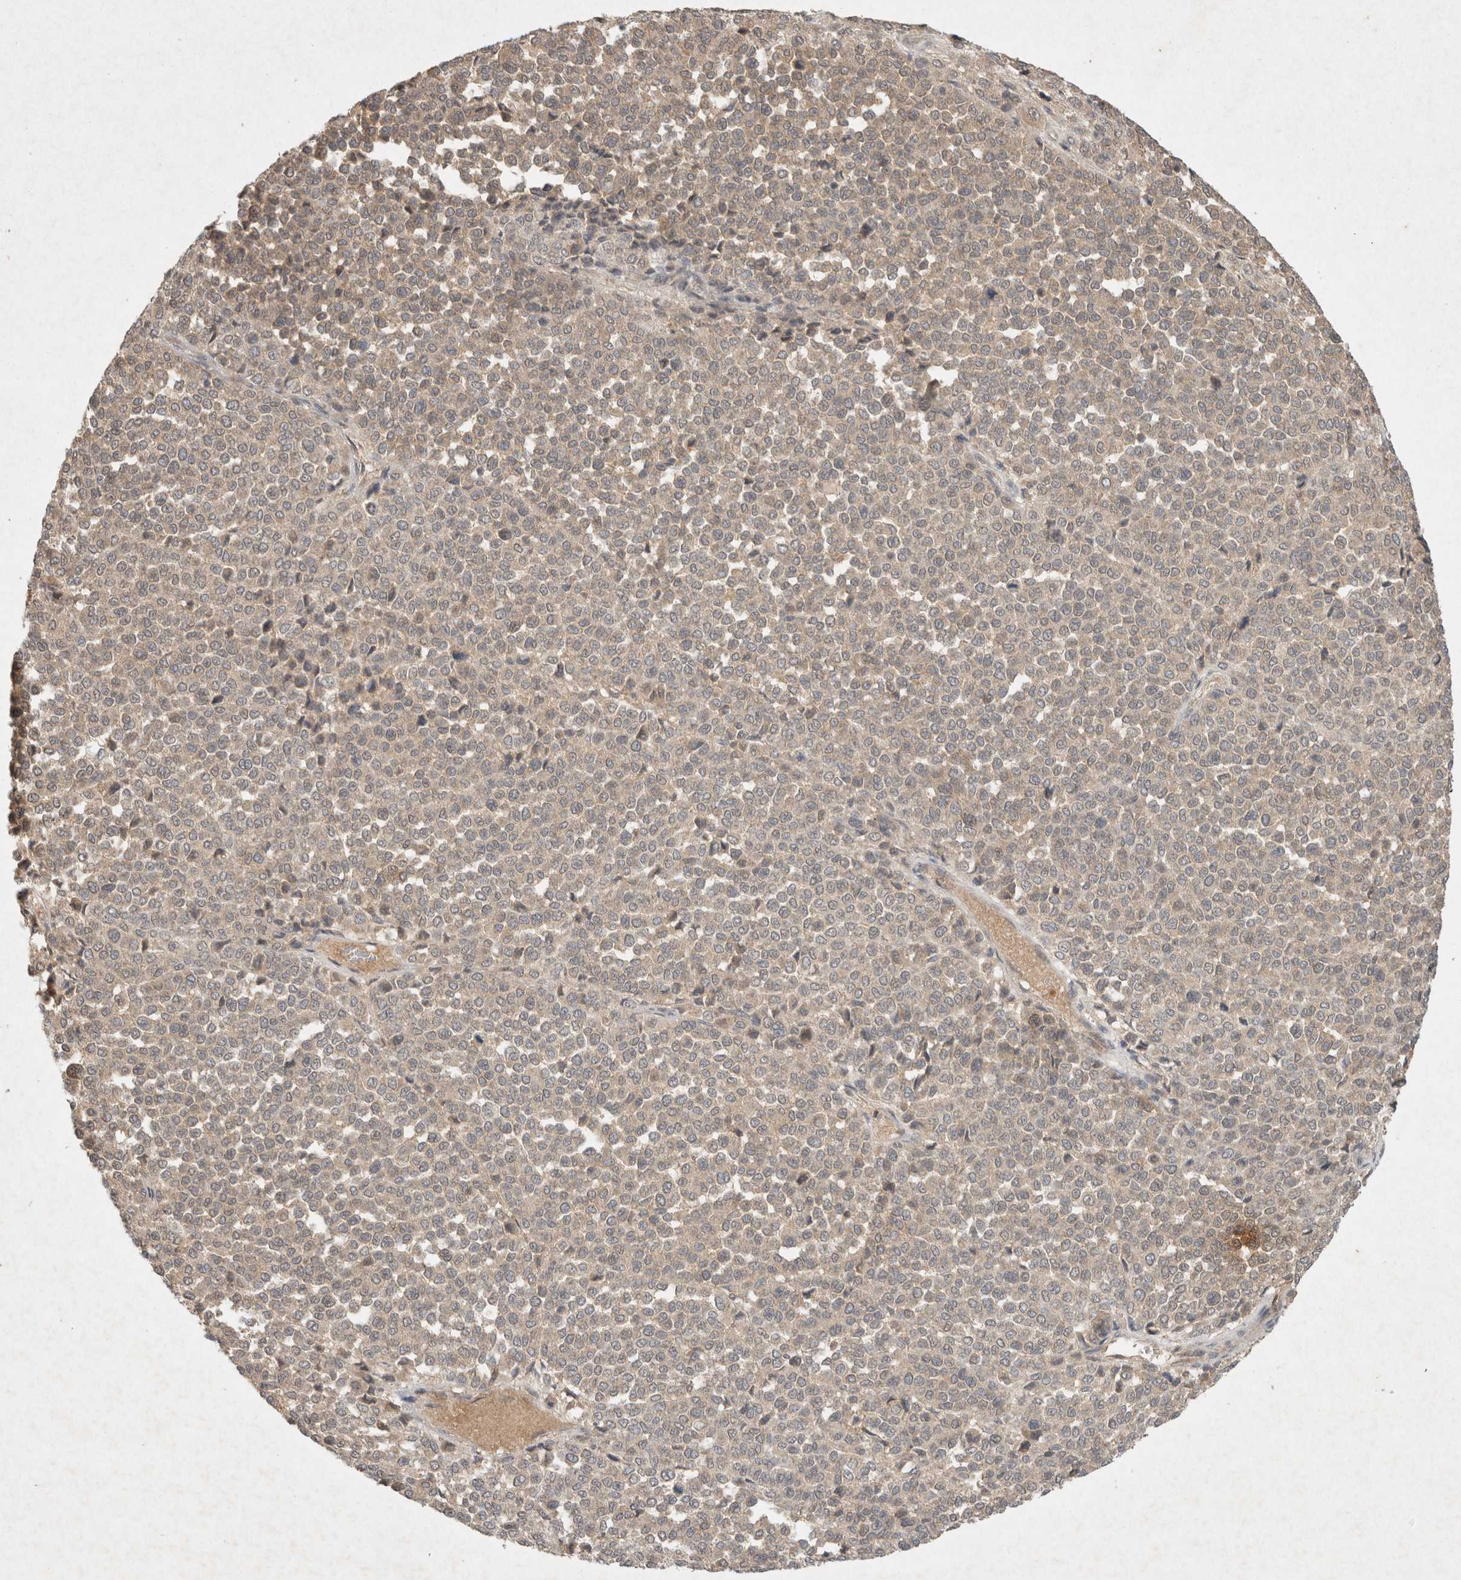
{"staining": {"intensity": "weak", "quantity": ">75%", "location": "cytoplasmic/membranous"}, "tissue": "melanoma", "cell_type": "Tumor cells", "image_type": "cancer", "snomed": [{"axis": "morphology", "description": "Malignant melanoma, Metastatic site"}, {"axis": "topography", "description": "Pancreas"}], "caption": "Immunohistochemical staining of melanoma shows low levels of weak cytoplasmic/membranous expression in about >75% of tumor cells.", "gene": "LOXL2", "patient": {"sex": "female", "age": 30}}